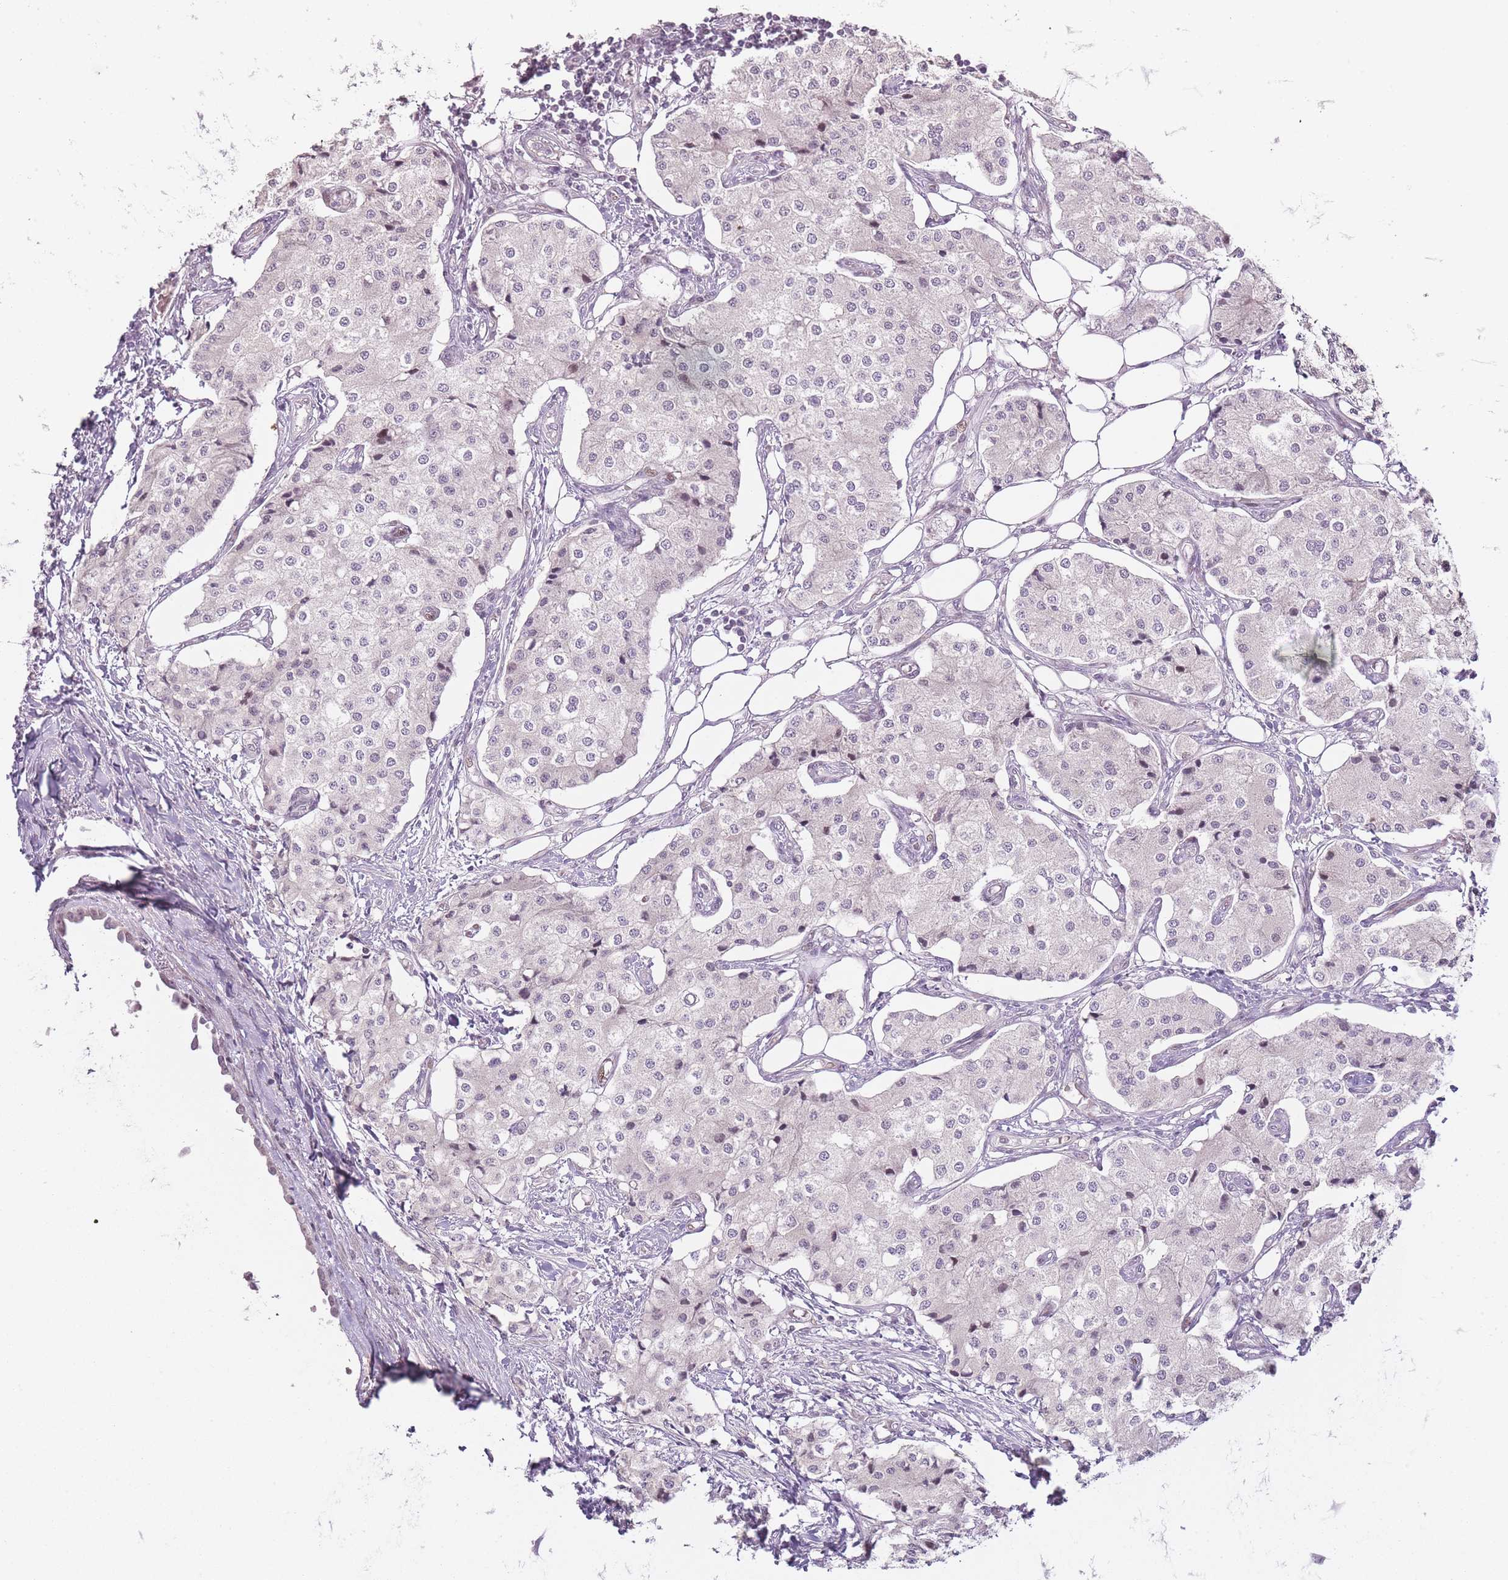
{"staining": {"intensity": "weak", "quantity": "<25%", "location": "nuclear"}, "tissue": "carcinoid", "cell_type": "Tumor cells", "image_type": "cancer", "snomed": [{"axis": "morphology", "description": "Carcinoid, malignant, NOS"}, {"axis": "topography", "description": "Colon"}], "caption": "There is no significant staining in tumor cells of malignant carcinoid.", "gene": "OGG1", "patient": {"sex": "female", "age": 52}}